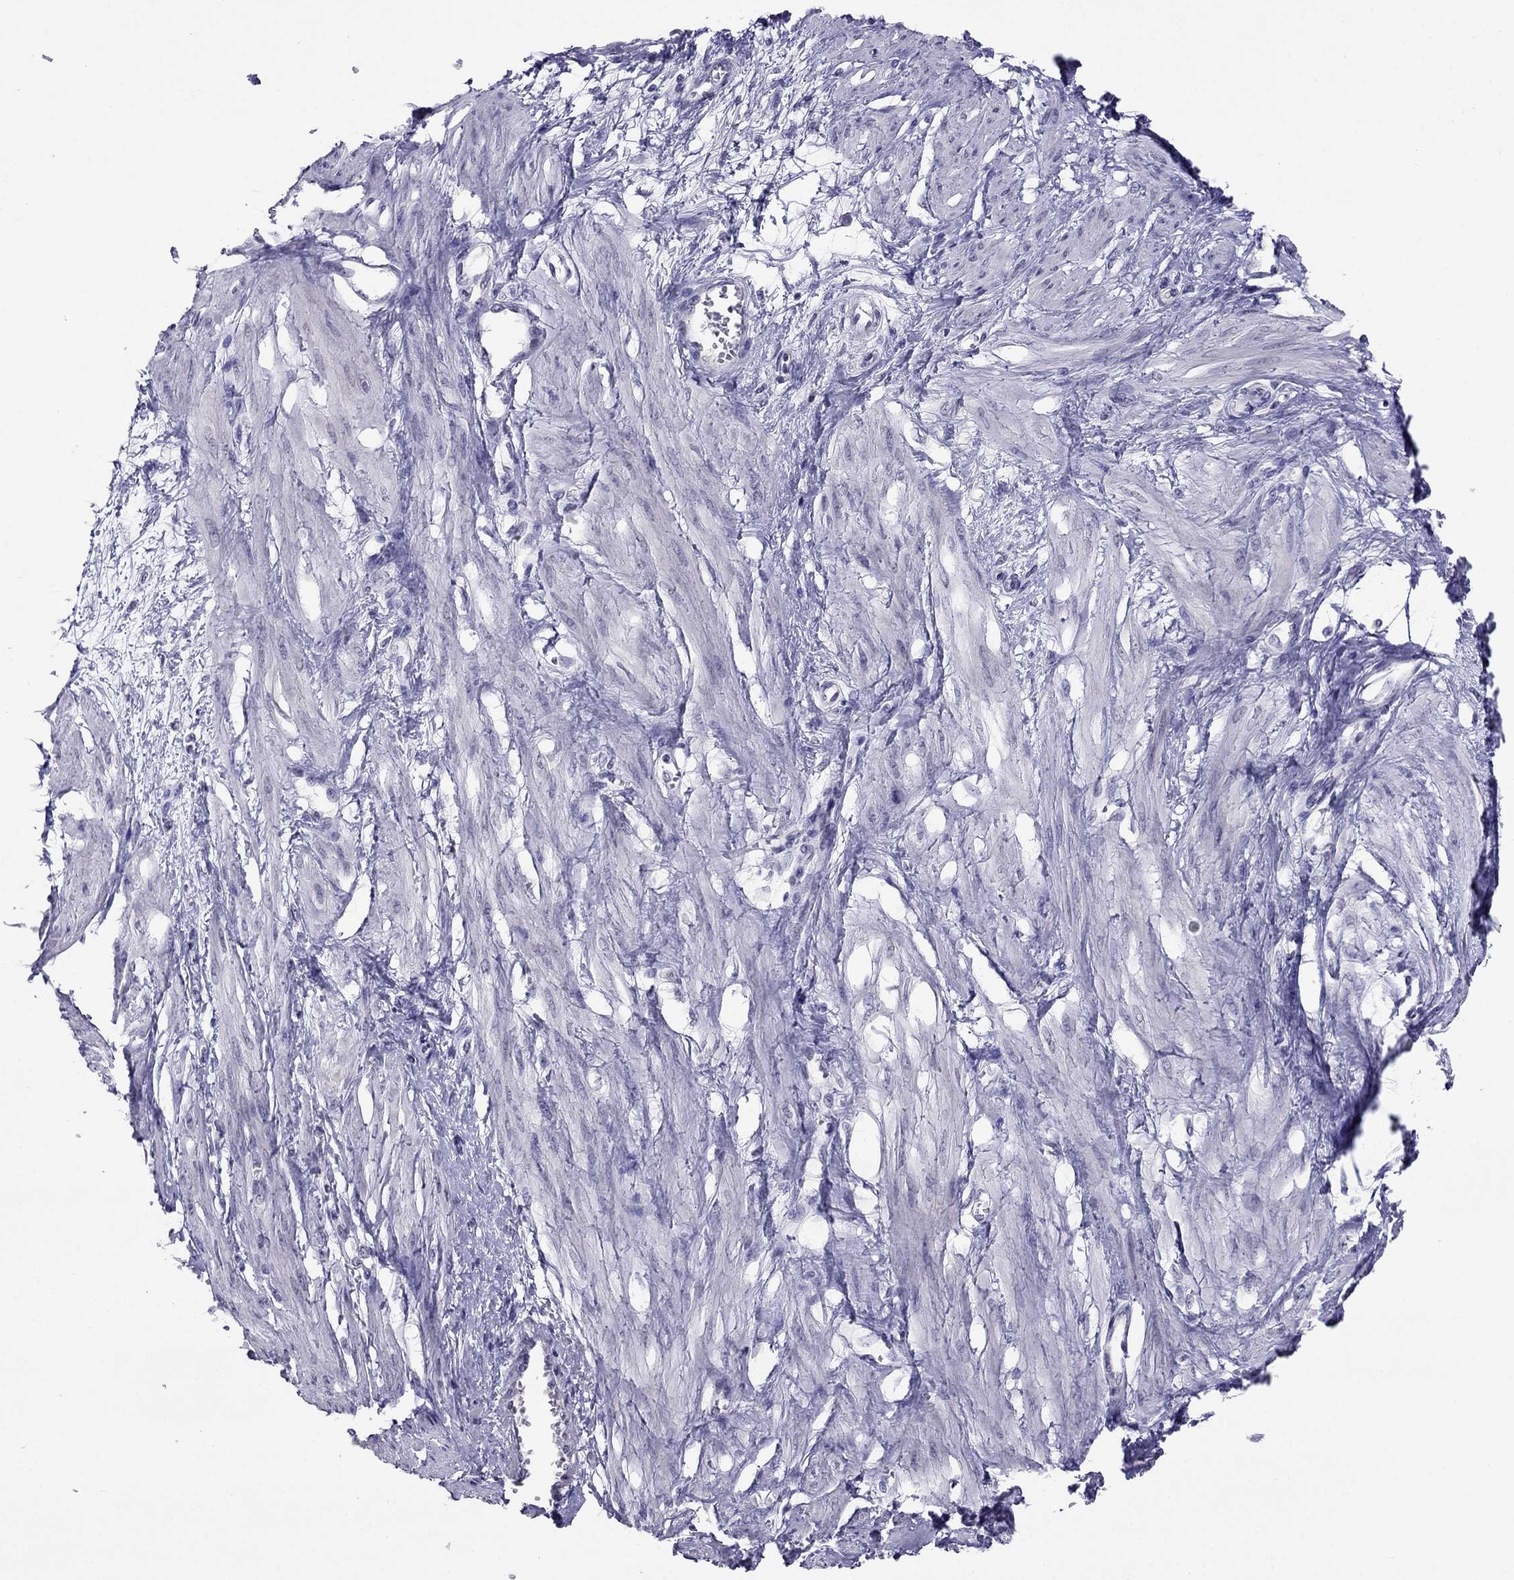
{"staining": {"intensity": "negative", "quantity": "none", "location": "none"}, "tissue": "smooth muscle", "cell_type": "Smooth muscle cells", "image_type": "normal", "snomed": [{"axis": "morphology", "description": "Normal tissue, NOS"}, {"axis": "topography", "description": "Smooth muscle"}, {"axis": "topography", "description": "Uterus"}], "caption": "DAB immunohistochemical staining of unremarkable human smooth muscle reveals no significant positivity in smooth muscle cells. Brightfield microscopy of immunohistochemistry stained with DAB (3,3'-diaminobenzidine) (brown) and hematoxylin (blue), captured at high magnification.", "gene": "CROCC2", "patient": {"sex": "female", "age": 39}}